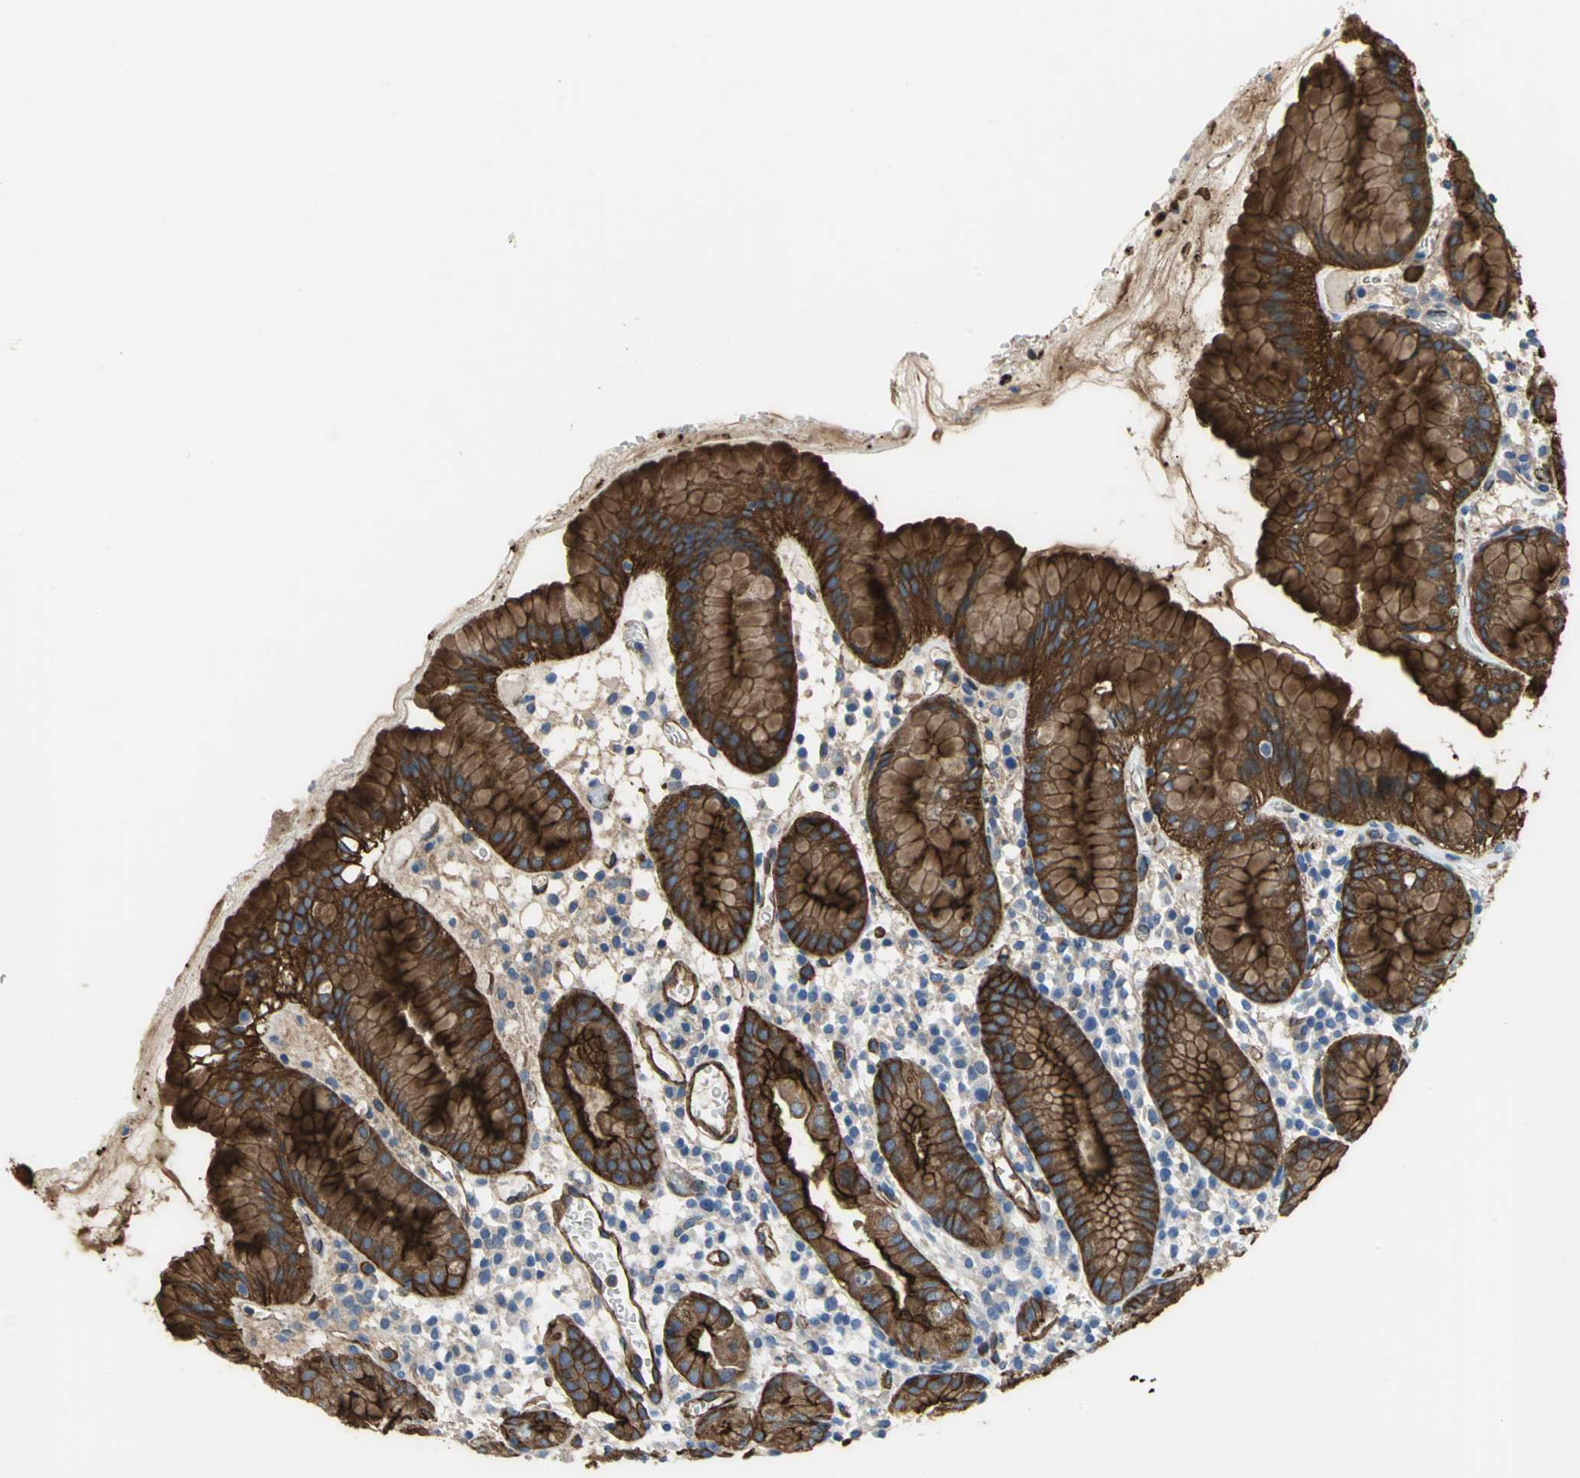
{"staining": {"intensity": "strong", "quantity": ">75%", "location": "cytoplasmic/membranous"}, "tissue": "stomach", "cell_type": "Glandular cells", "image_type": "normal", "snomed": [{"axis": "morphology", "description": "Normal tissue, NOS"}, {"axis": "topography", "description": "Stomach"}, {"axis": "topography", "description": "Stomach, lower"}], "caption": "Immunohistochemistry (IHC) image of normal stomach: human stomach stained using immunohistochemistry (IHC) demonstrates high levels of strong protein expression localized specifically in the cytoplasmic/membranous of glandular cells, appearing as a cytoplasmic/membranous brown color.", "gene": "FLNB", "patient": {"sex": "female", "age": 75}}